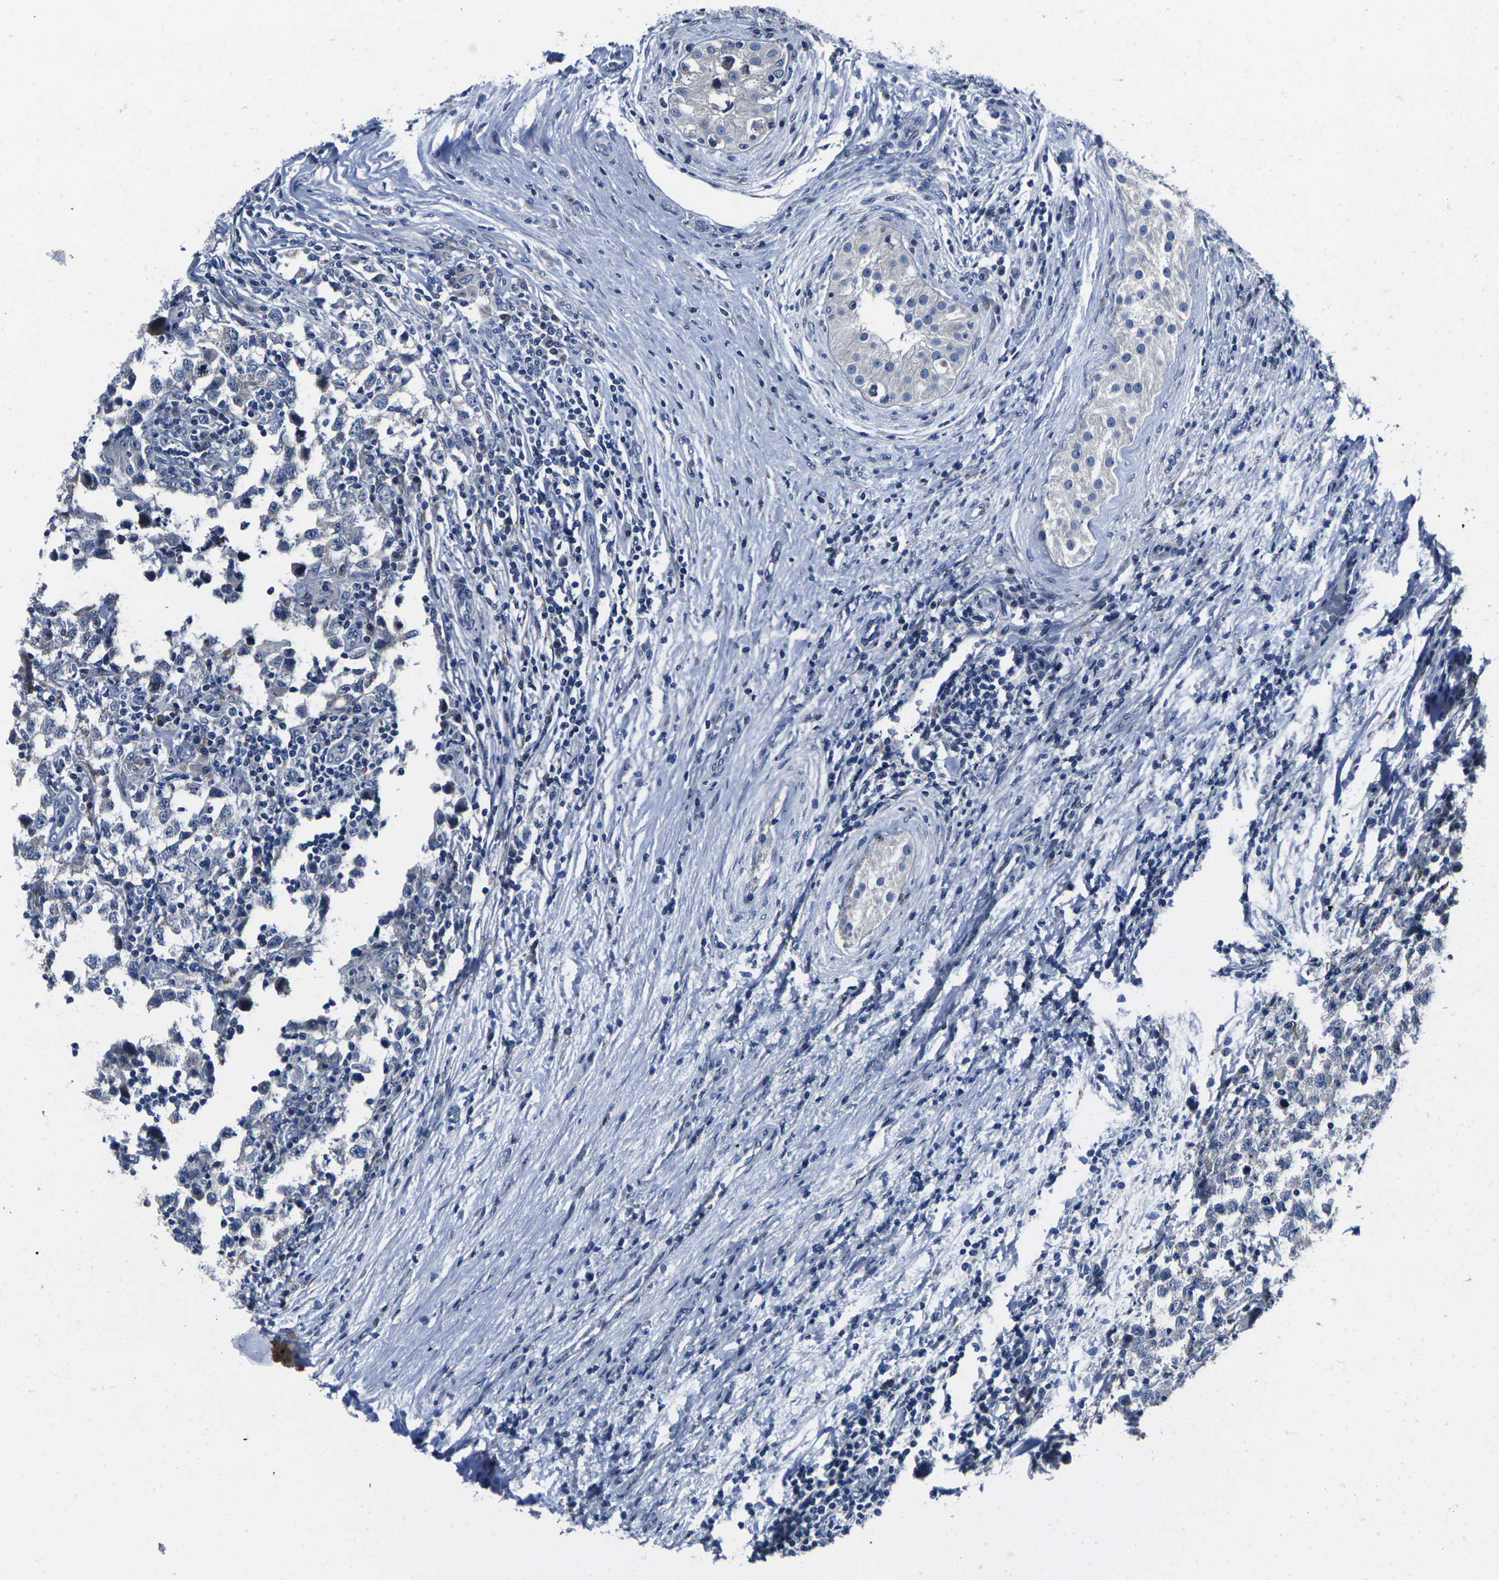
{"staining": {"intensity": "negative", "quantity": "none", "location": "none"}, "tissue": "testis cancer", "cell_type": "Tumor cells", "image_type": "cancer", "snomed": [{"axis": "morphology", "description": "Carcinoma, Embryonal, NOS"}, {"axis": "topography", "description": "Testis"}], "caption": "IHC micrograph of neoplastic tissue: human embryonal carcinoma (testis) stained with DAB (3,3'-diaminobenzidine) shows no significant protein expression in tumor cells.", "gene": "CYP2C8", "patient": {"sex": "male", "age": 21}}